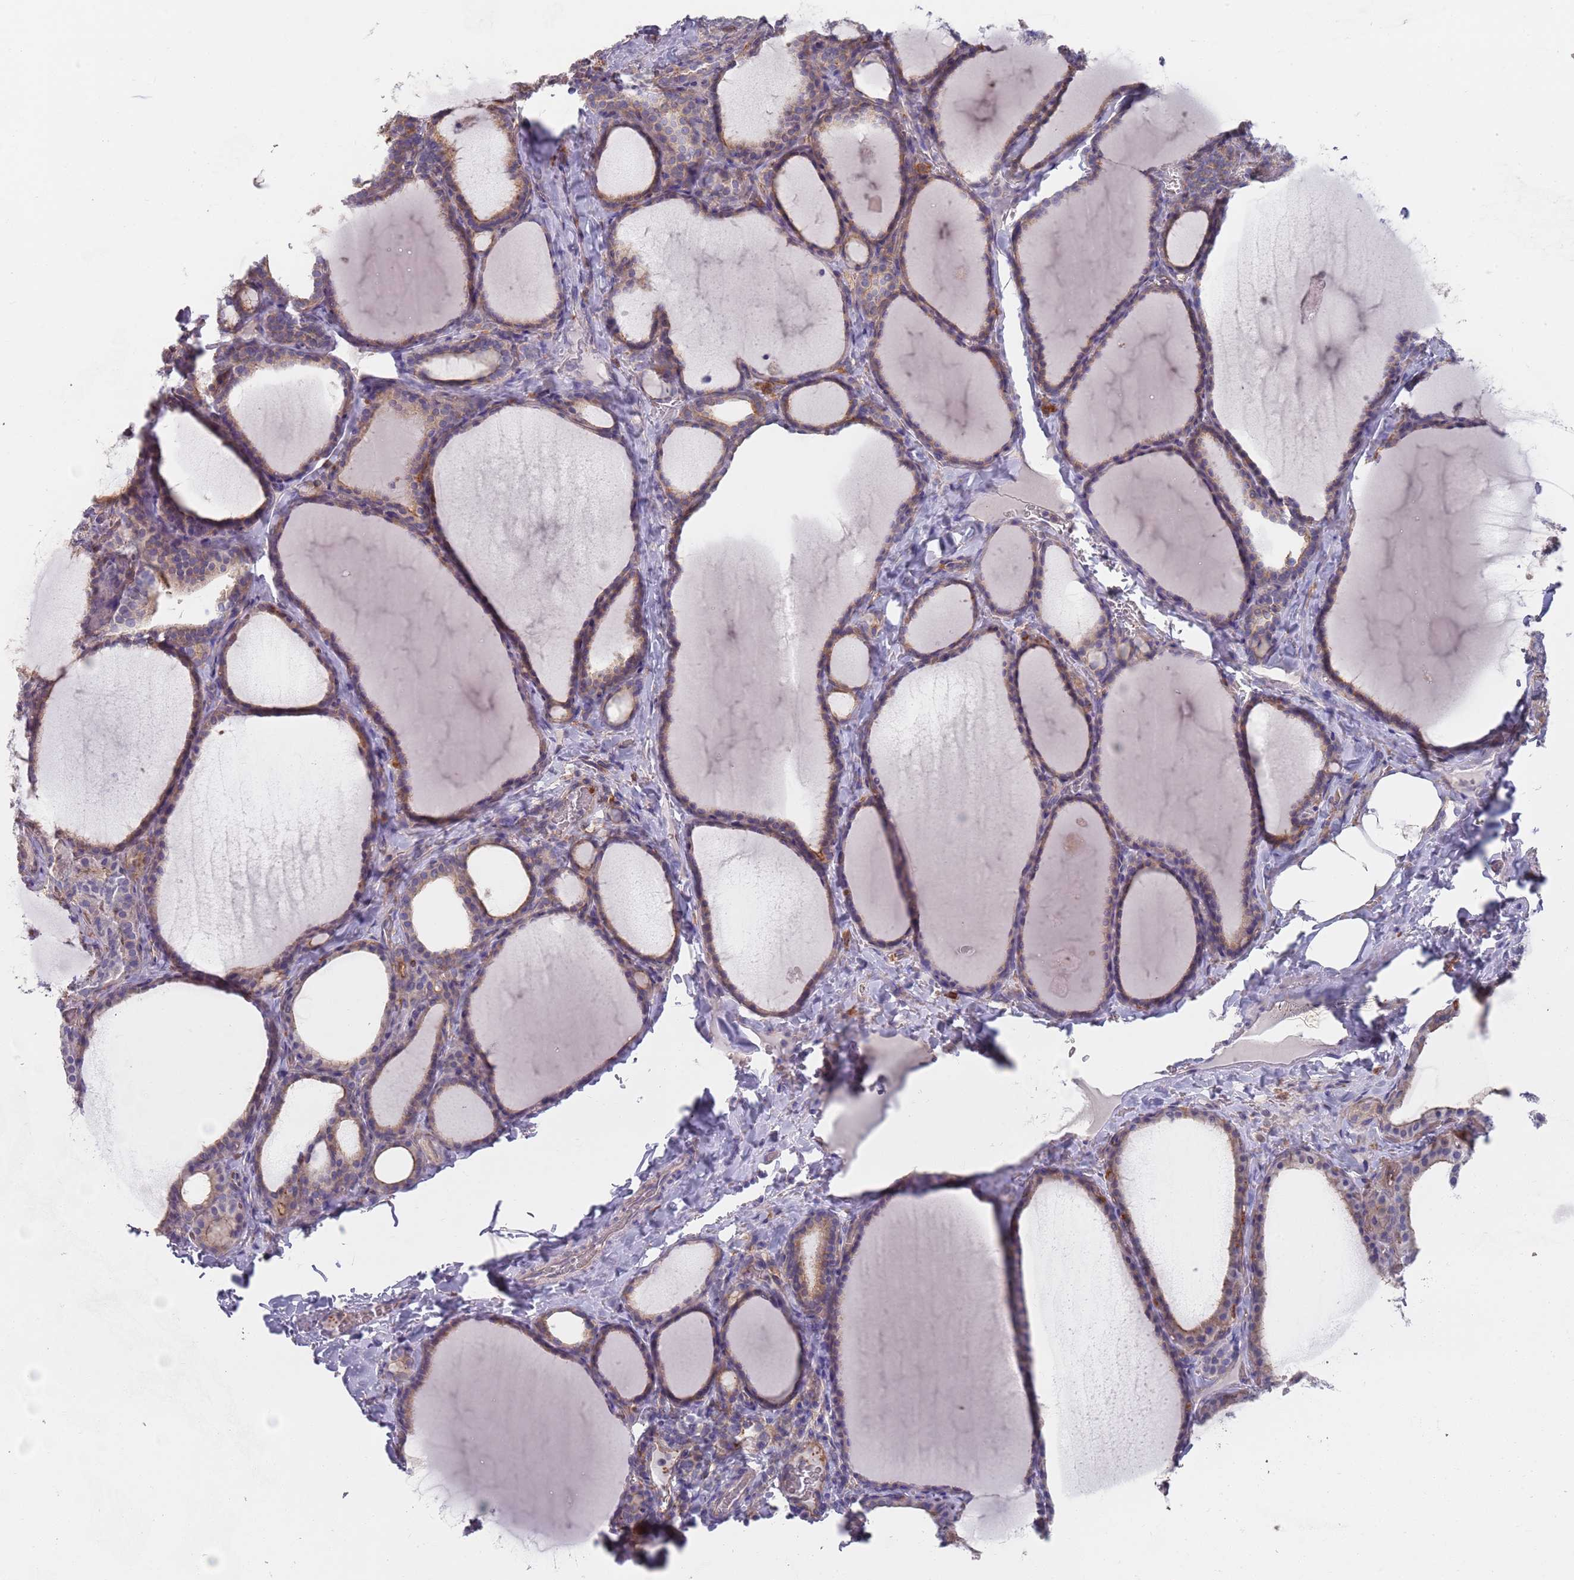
{"staining": {"intensity": "weak", "quantity": ">75%", "location": "cytoplasmic/membranous"}, "tissue": "thyroid gland", "cell_type": "Glandular cells", "image_type": "normal", "snomed": [{"axis": "morphology", "description": "Normal tissue, NOS"}, {"axis": "topography", "description": "Thyroid gland"}], "caption": "This micrograph demonstrates immunohistochemistry staining of unremarkable human thyroid gland, with low weak cytoplasmic/membranous positivity in about >75% of glandular cells.", "gene": "APPL2", "patient": {"sex": "female", "age": 39}}